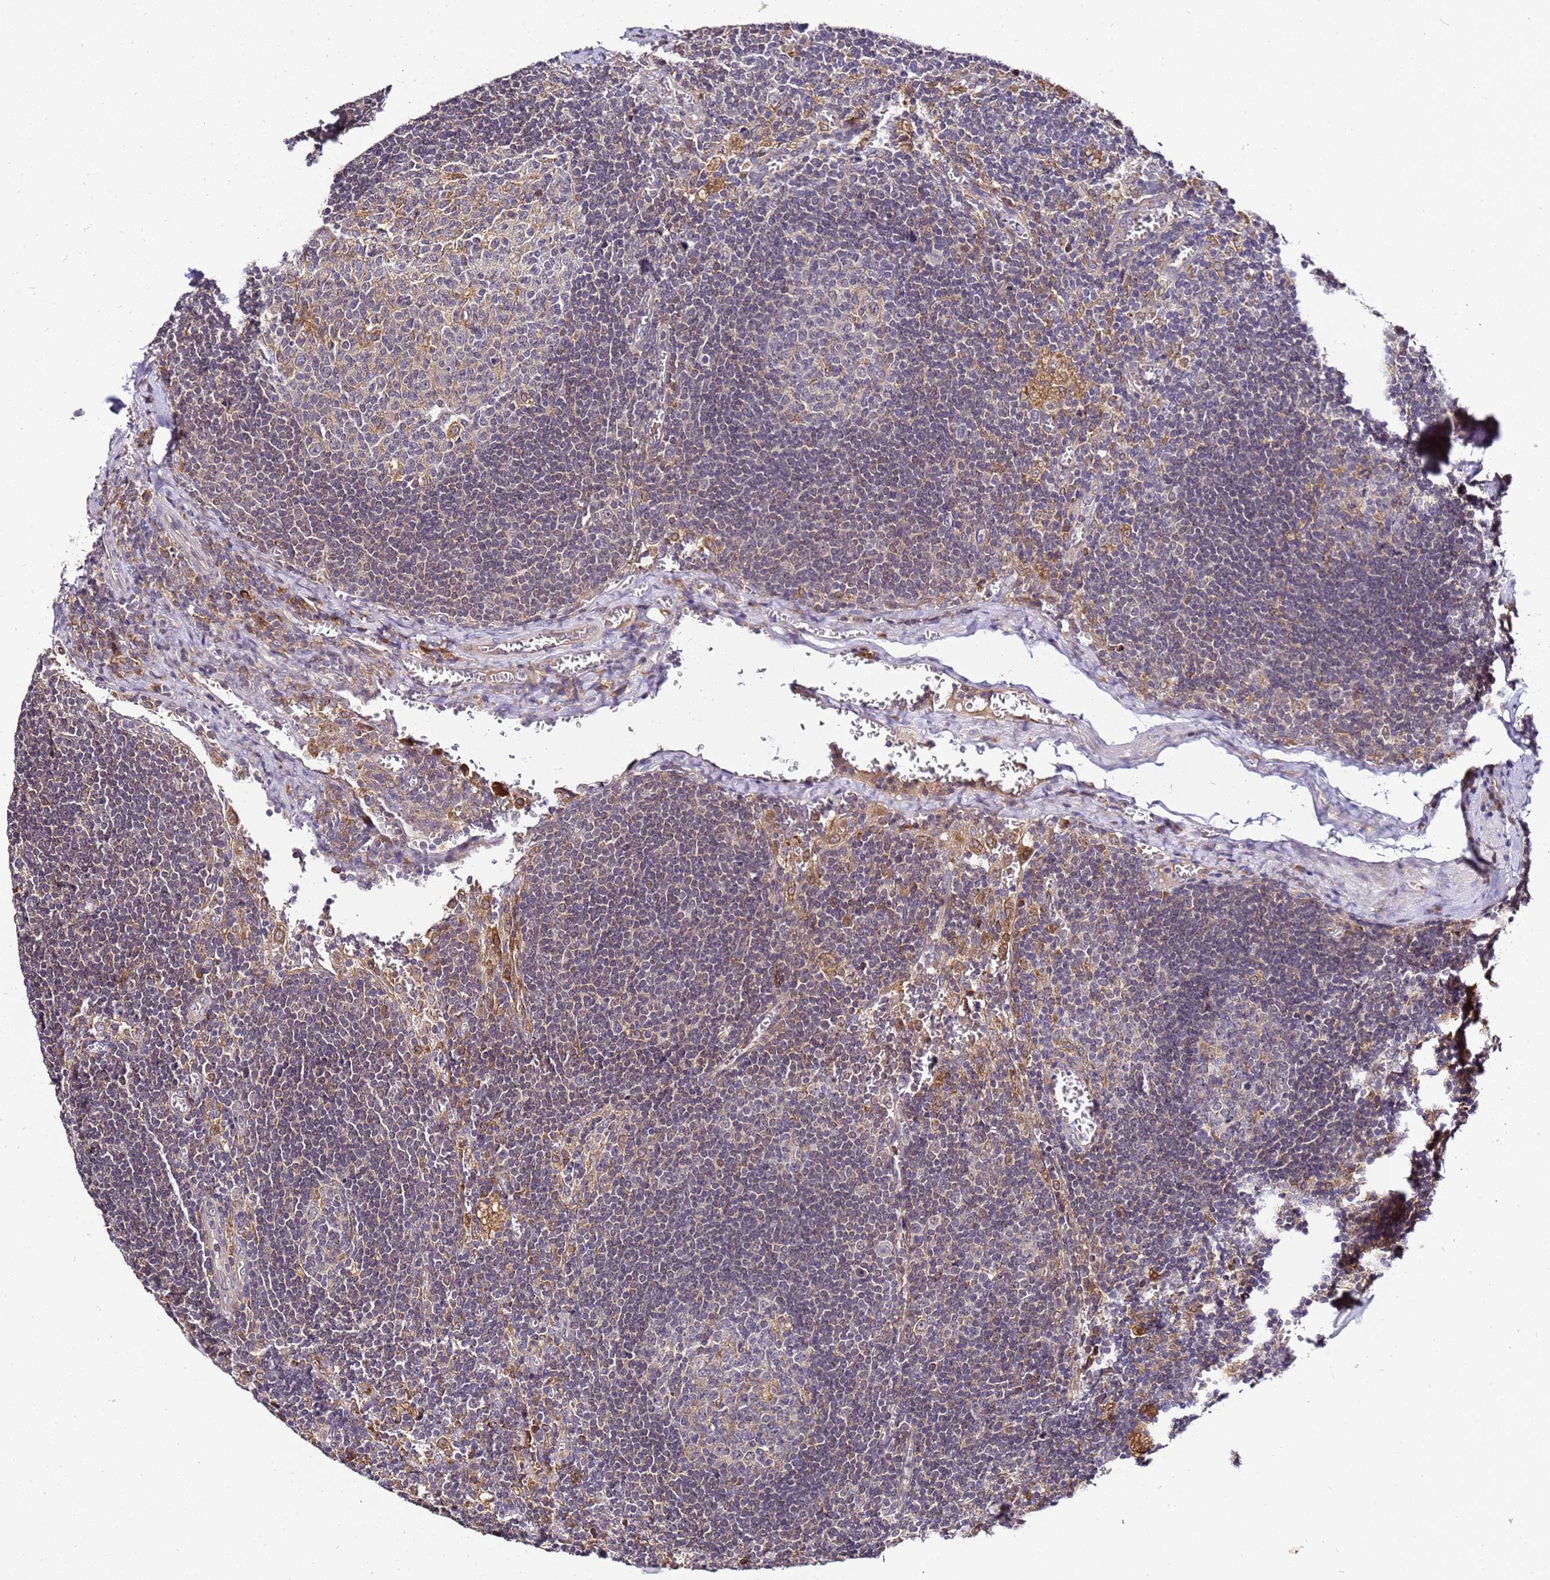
{"staining": {"intensity": "weak", "quantity": "<25%", "location": "cytoplasmic/membranous"}, "tissue": "lymph node", "cell_type": "Germinal center cells", "image_type": "normal", "snomed": [{"axis": "morphology", "description": "Normal tissue, NOS"}, {"axis": "topography", "description": "Lymph node"}], "caption": "A high-resolution micrograph shows immunohistochemistry staining of benign lymph node, which shows no significant positivity in germinal center cells.", "gene": "ADPGK", "patient": {"sex": "female", "age": 73}}